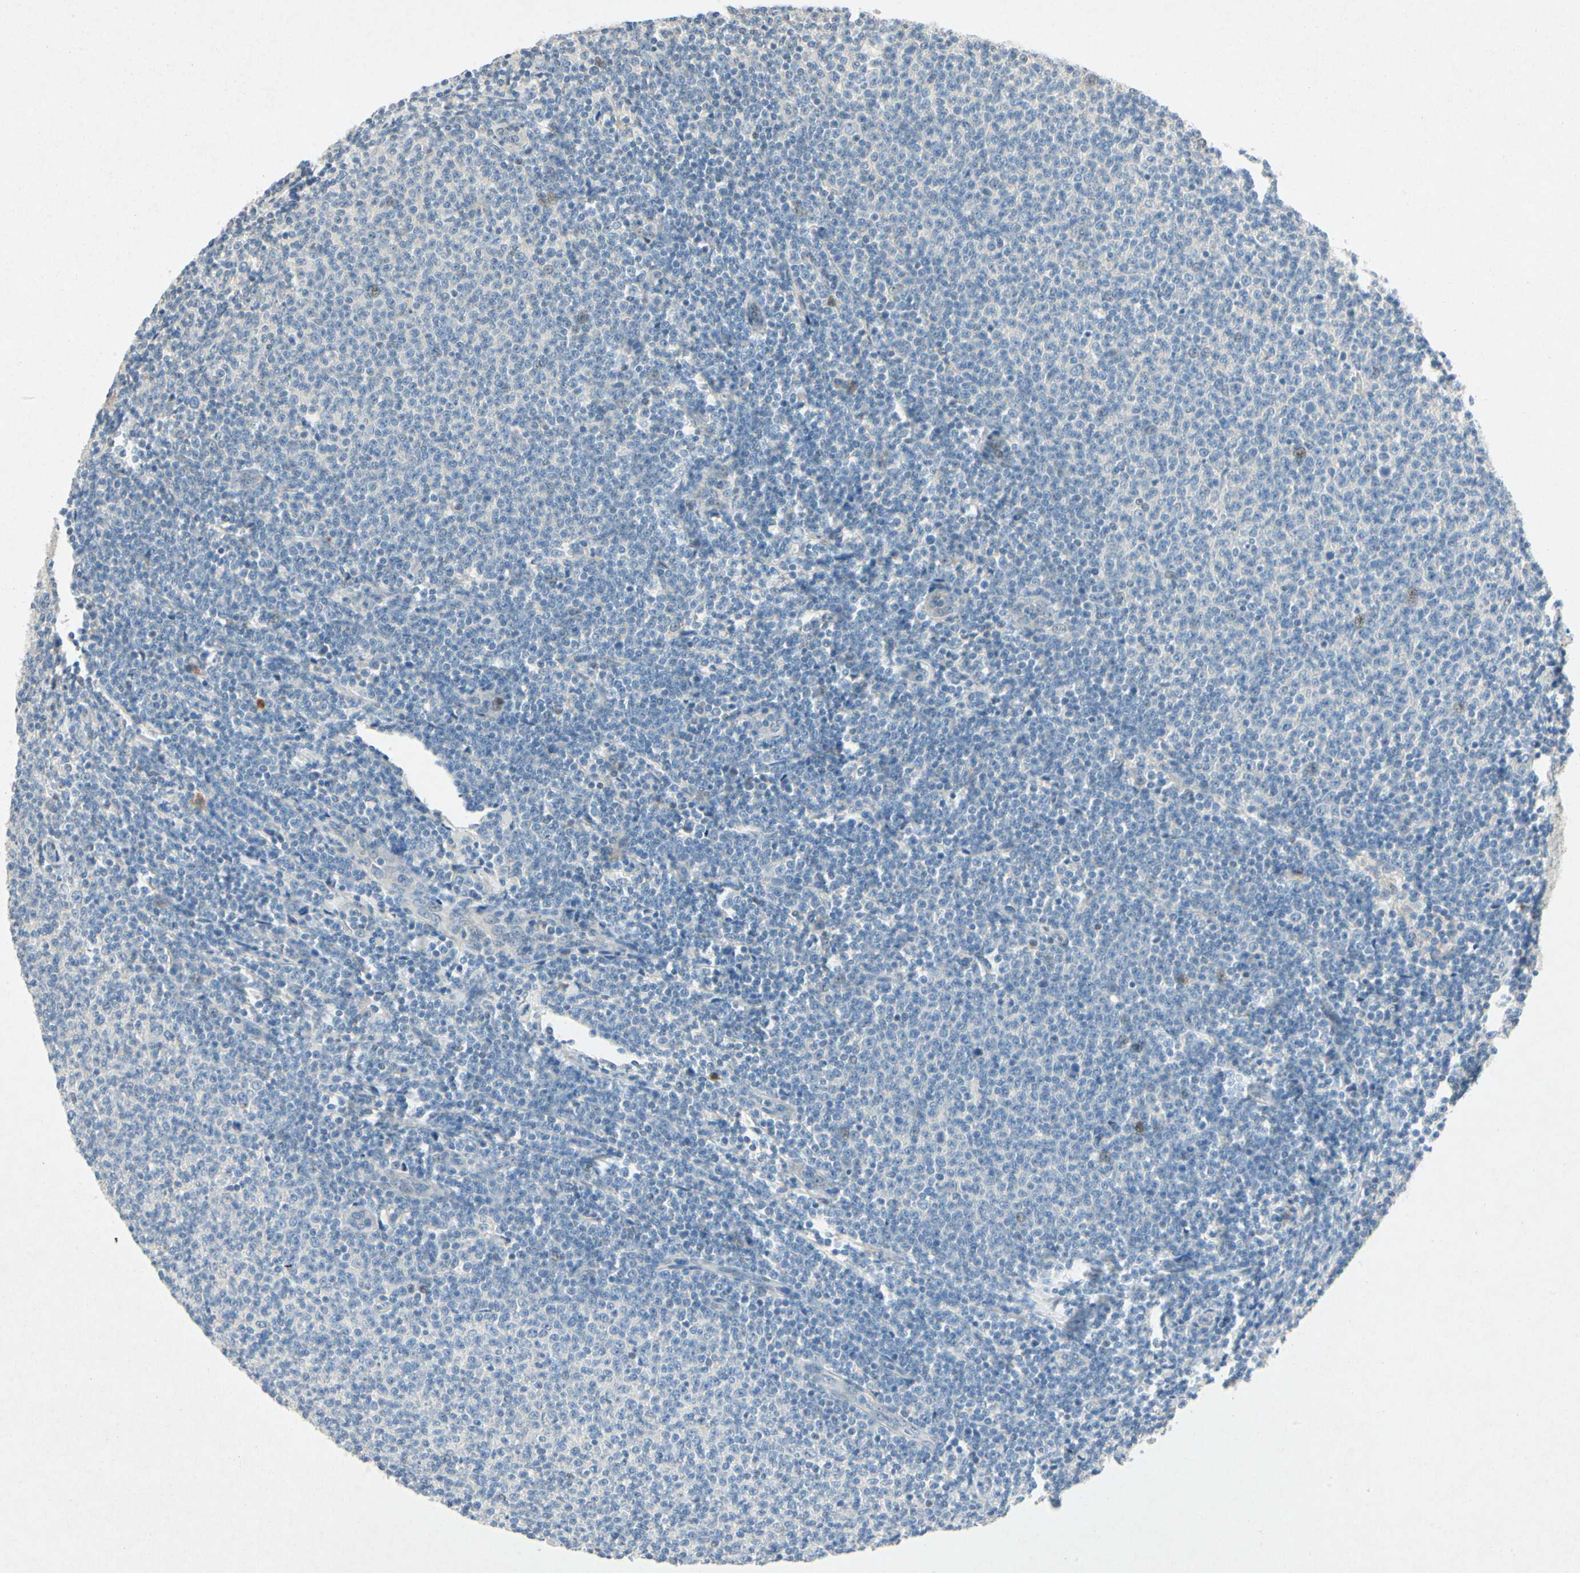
{"staining": {"intensity": "negative", "quantity": "none", "location": "none"}, "tissue": "lymphoma", "cell_type": "Tumor cells", "image_type": "cancer", "snomed": [{"axis": "morphology", "description": "Malignant lymphoma, non-Hodgkin's type, Low grade"}, {"axis": "topography", "description": "Lymph node"}], "caption": "Human lymphoma stained for a protein using immunohistochemistry (IHC) shows no positivity in tumor cells.", "gene": "HSPA1B", "patient": {"sex": "male", "age": 66}}